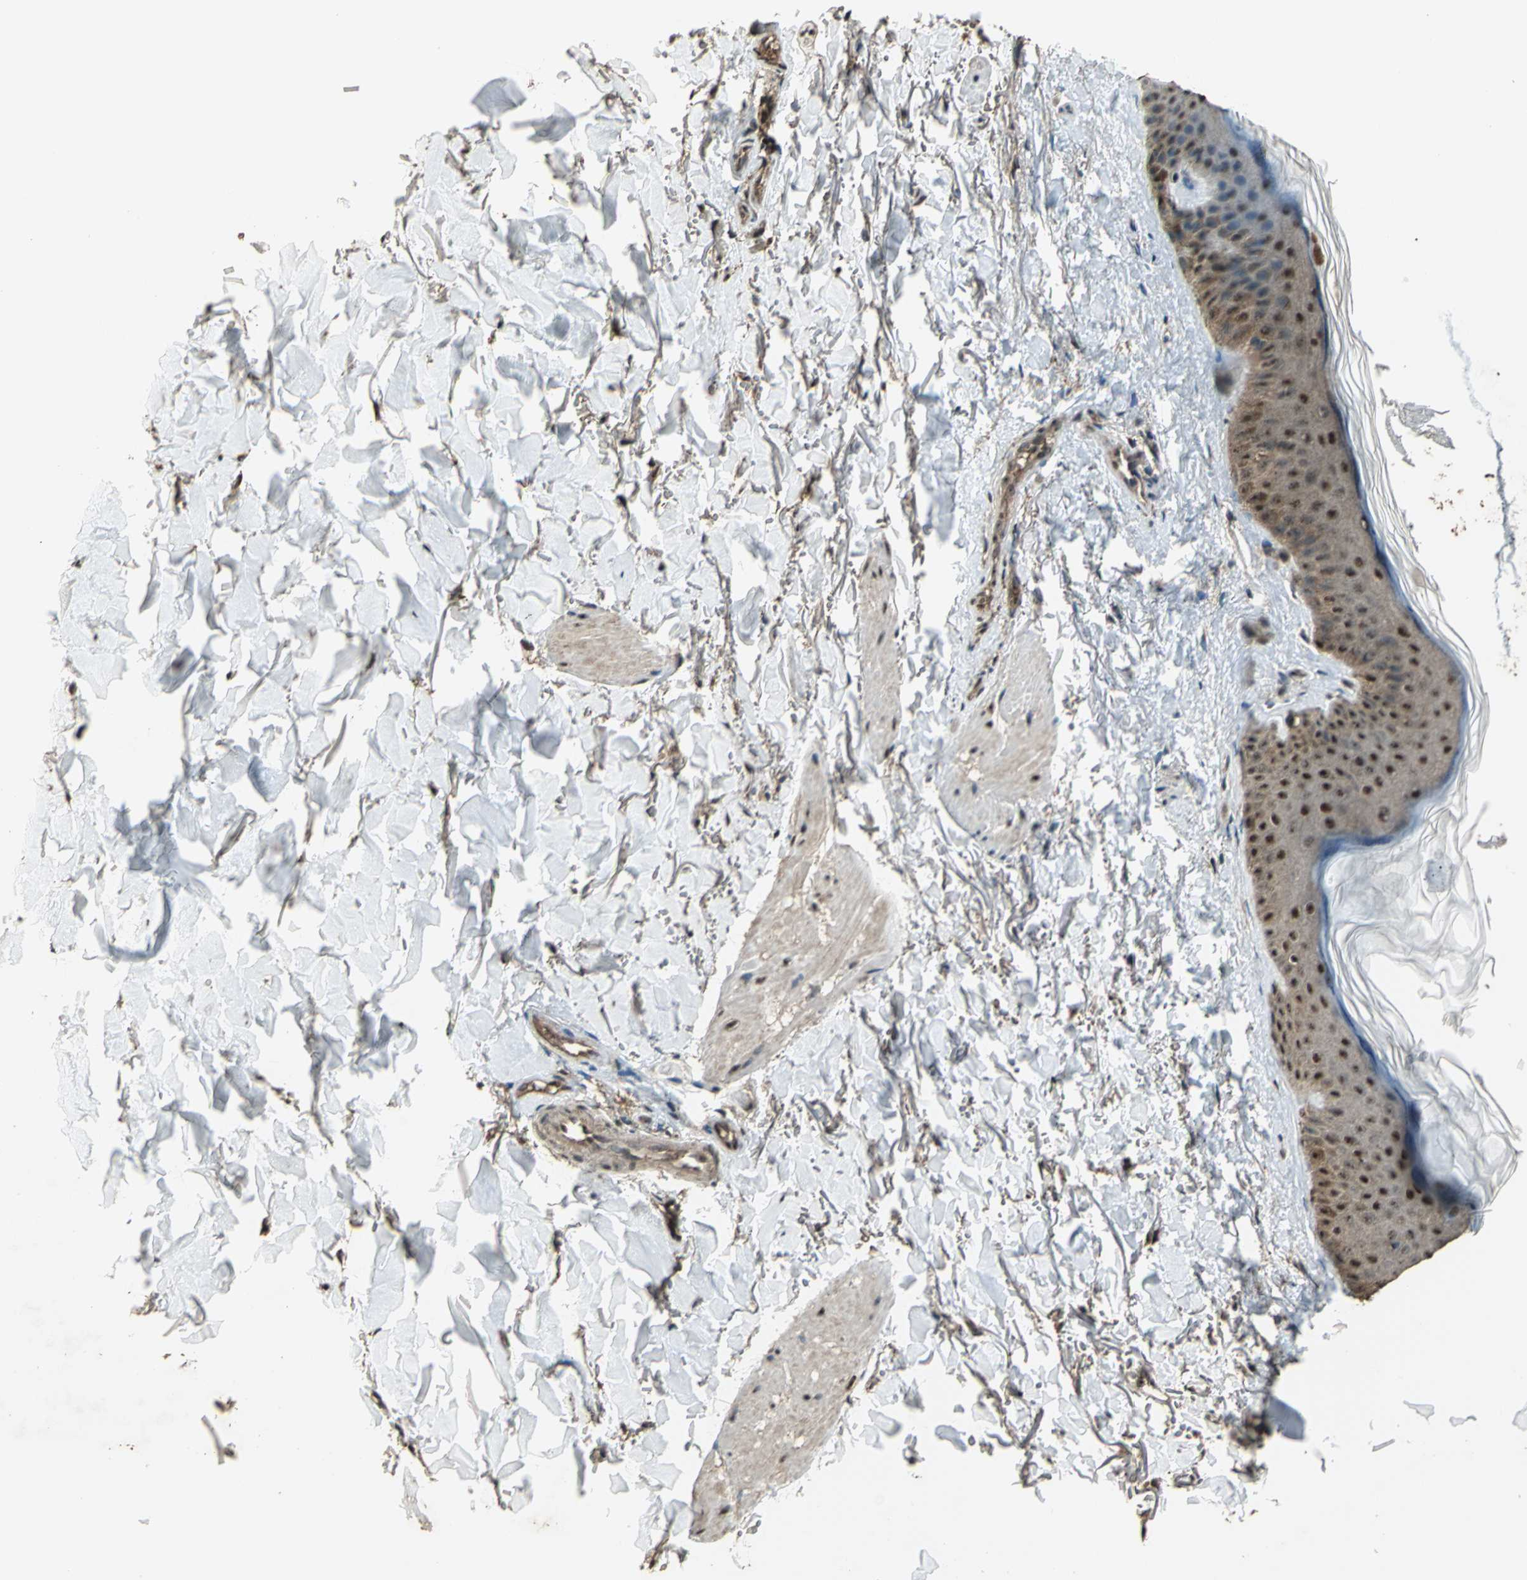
{"staining": {"intensity": "moderate", "quantity": "25%-75%", "location": "cytoplasmic/membranous"}, "tissue": "skin", "cell_type": "Fibroblasts", "image_type": "normal", "snomed": [{"axis": "morphology", "description": "Normal tissue, NOS"}, {"axis": "topography", "description": "Skin"}], "caption": "The histopathology image reveals staining of normal skin, revealing moderate cytoplasmic/membranous protein positivity (brown color) within fibroblasts.", "gene": "UCHL5", "patient": {"sex": "male", "age": 71}}